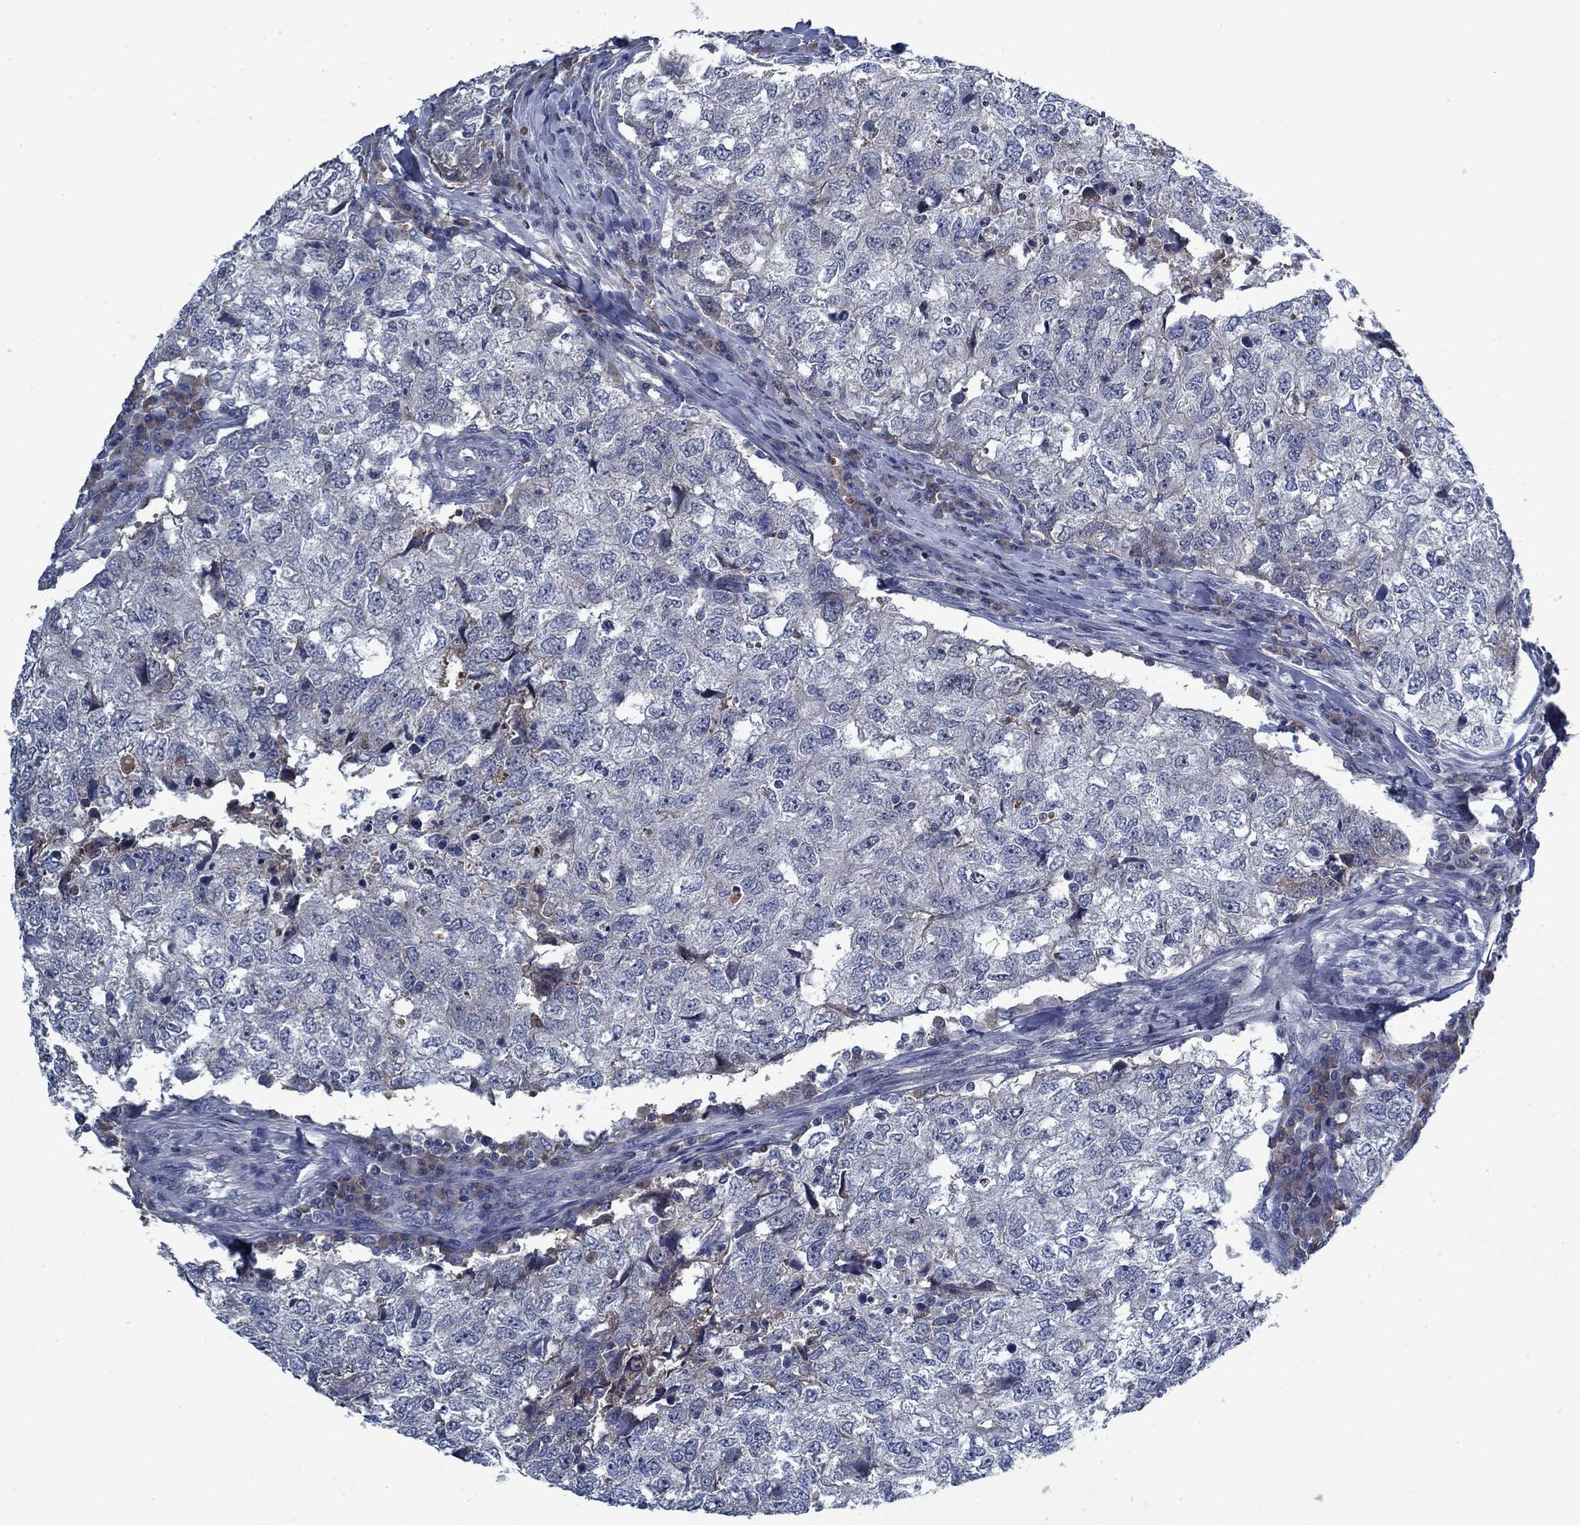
{"staining": {"intensity": "negative", "quantity": "none", "location": "none"}, "tissue": "breast cancer", "cell_type": "Tumor cells", "image_type": "cancer", "snomed": [{"axis": "morphology", "description": "Duct carcinoma"}, {"axis": "topography", "description": "Breast"}], "caption": "Immunohistochemistry (IHC) photomicrograph of neoplastic tissue: breast intraductal carcinoma stained with DAB (3,3'-diaminobenzidine) displays no significant protein expression in tumor cells.", "gene": "PNMA8A", "patient": {"sex": "female", "age": 30}}